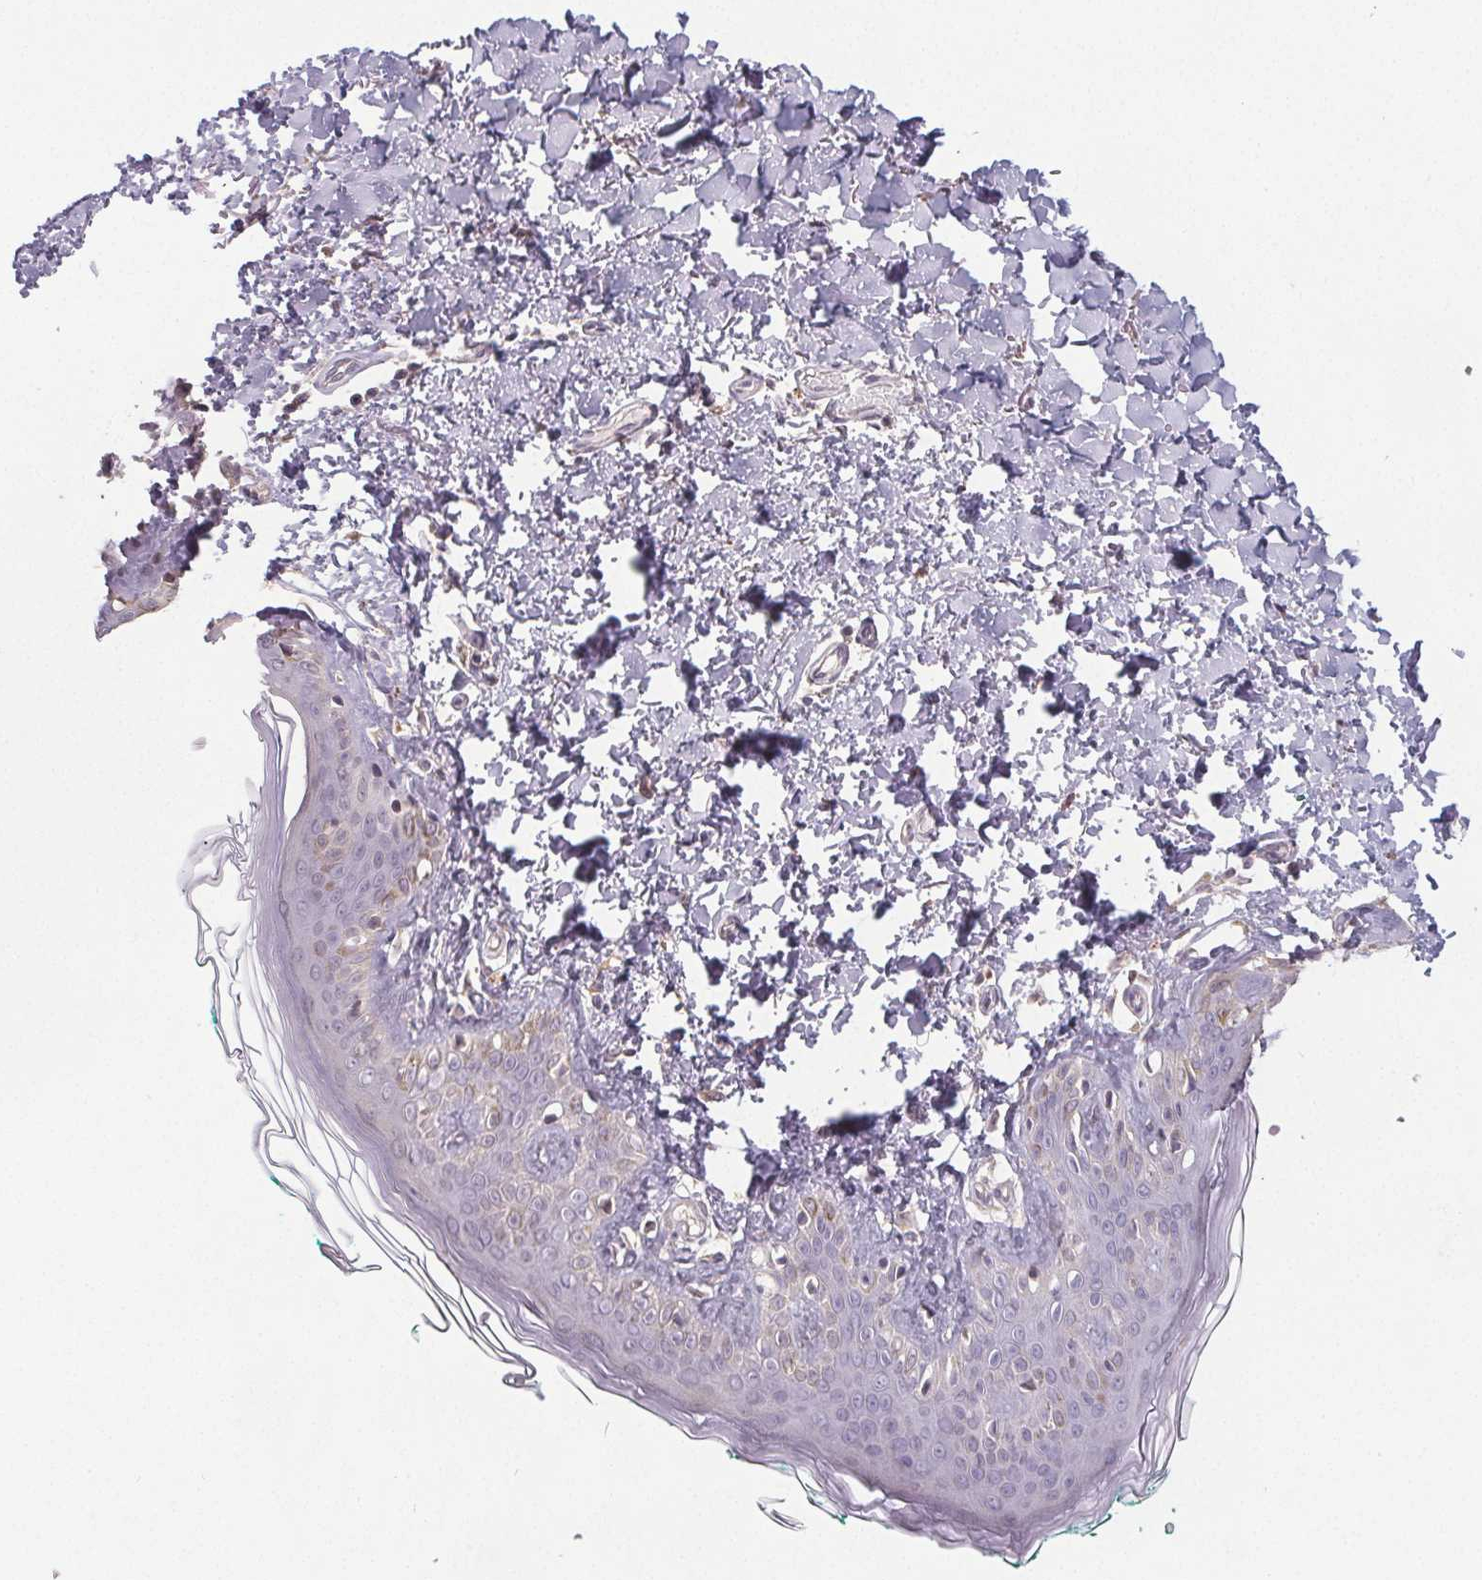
{"staining": {"intensity": "negative", "quantity": "none", "location": "none"}, "tissue": "skin", "cell_type": "Fibroblasts", "image_type": "normal", "snomed": [{"axis": "morphology", "description": "Normal tissue, NOS"}, {"axis": "topography", "description": "Skin"}, {"axis": "topography", "description": "Peripheral nerve tissue"}], "caption": "Immunohistochemistry (IHC) of normal human skin reveals no staining in fibroblasts. The staining was performed using DAB to visualize the protein expression in brown, while the nuclei were stained in blue with hematoxylin (Magnification: 20x).", "gene": "SLC26A2", "patient": {"sex": "female", "age": 45}}